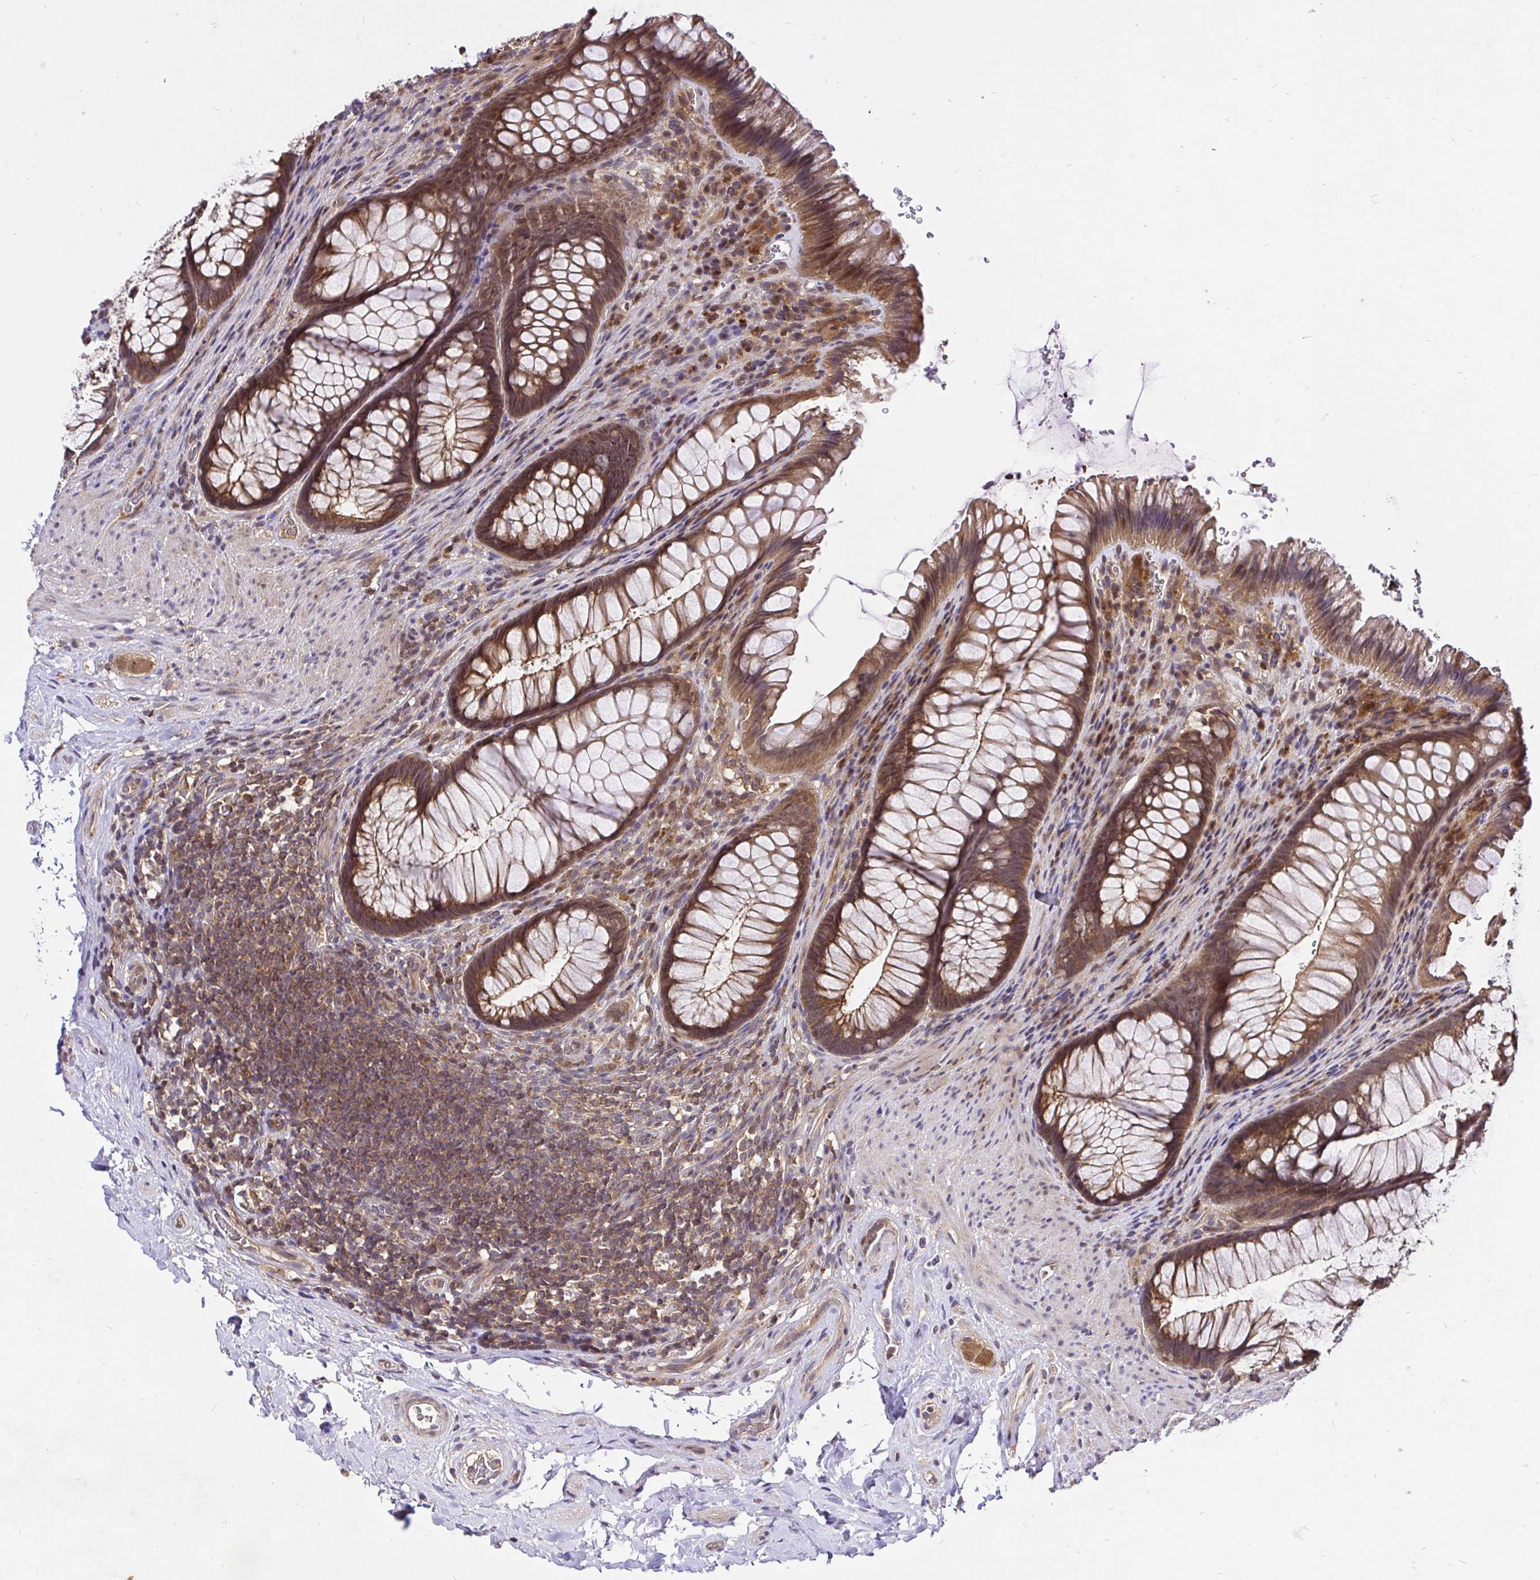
{"staining": {"intensity": "moderate", "quantity": ">75%", "location": "cytoplasmic/membranous,nuclear"}, "tissue": "rectum", "cell_type": "Glandular cells", "image_type": "normal", "snomed": [{"axis": "morphology", "description": "Normal tissue, NOS"}, {"axis": "topography", "description": "Rectum"}], "caption": "The micrograph exhibits a brown stain indicating the presence of a protein in the cytoplasmic/membranous,nuclear of glandular cells in rectum.", "gene": "UBE2M", "patient": {"sex": "male", "age": 53}}